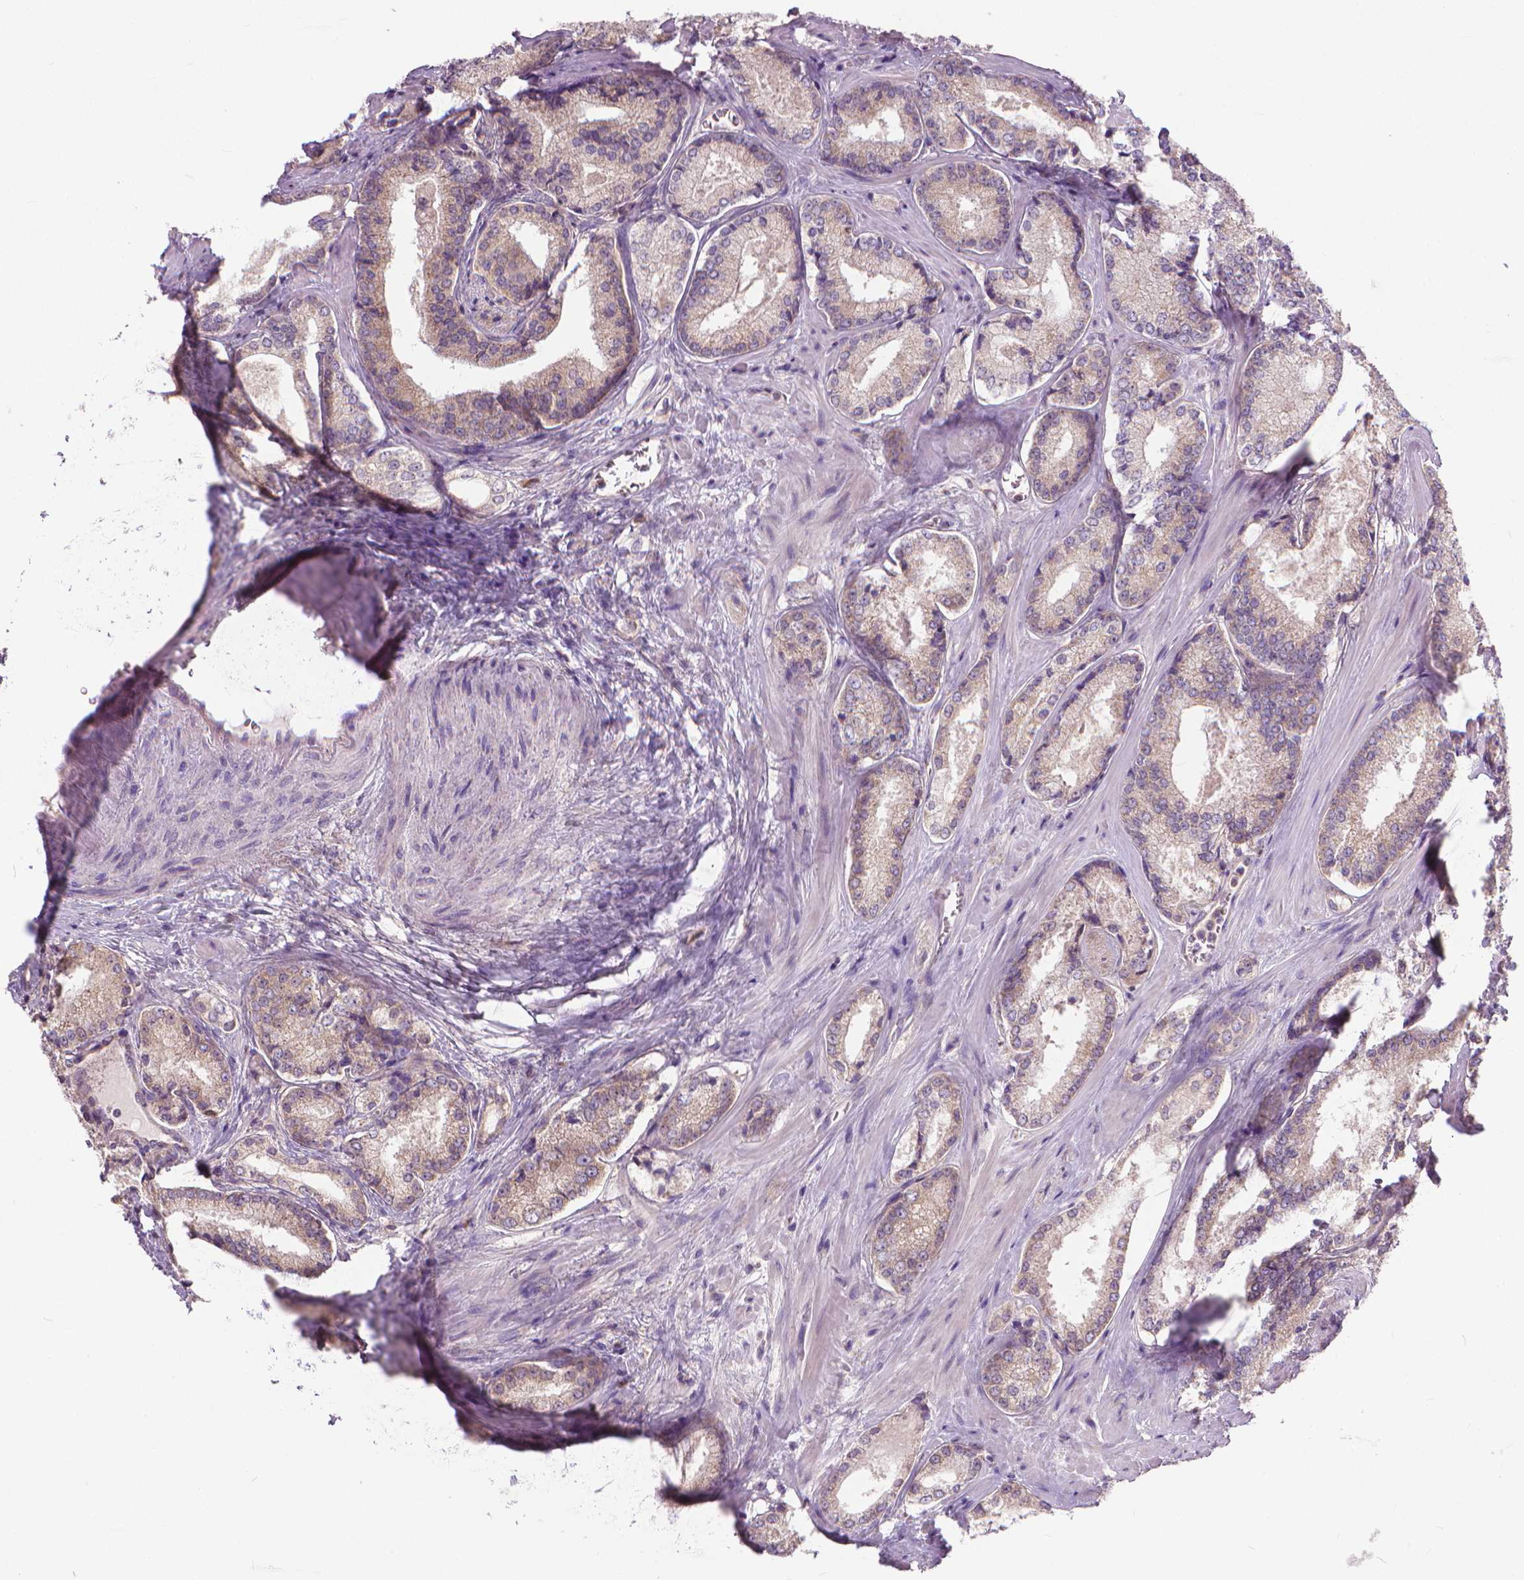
{"staining": {"intensity": "weak", "quantity": "25%-75%", "location": "cytoplasmic/membranous"}, "tissue": "prostate cancer", "cell_type": "Tumor cells", "image_type": "cancer", "snomed": [{"axis": "morphology", "description": "Adenocarcinoma, Low grade"}, {"axis": "topography", "description": "Prostate"}], "caption": "A low amount of weak cytoplasmic/membranous staining is seen in about 25%-75% of tumor cells in adenocarcinoma (low-grade) (prostate) tissue. (DAB = brown stain, brightfield microscopy at high magnification).", "gene": "NUDT1", "patient": {"sex": "male", "age": 56}}